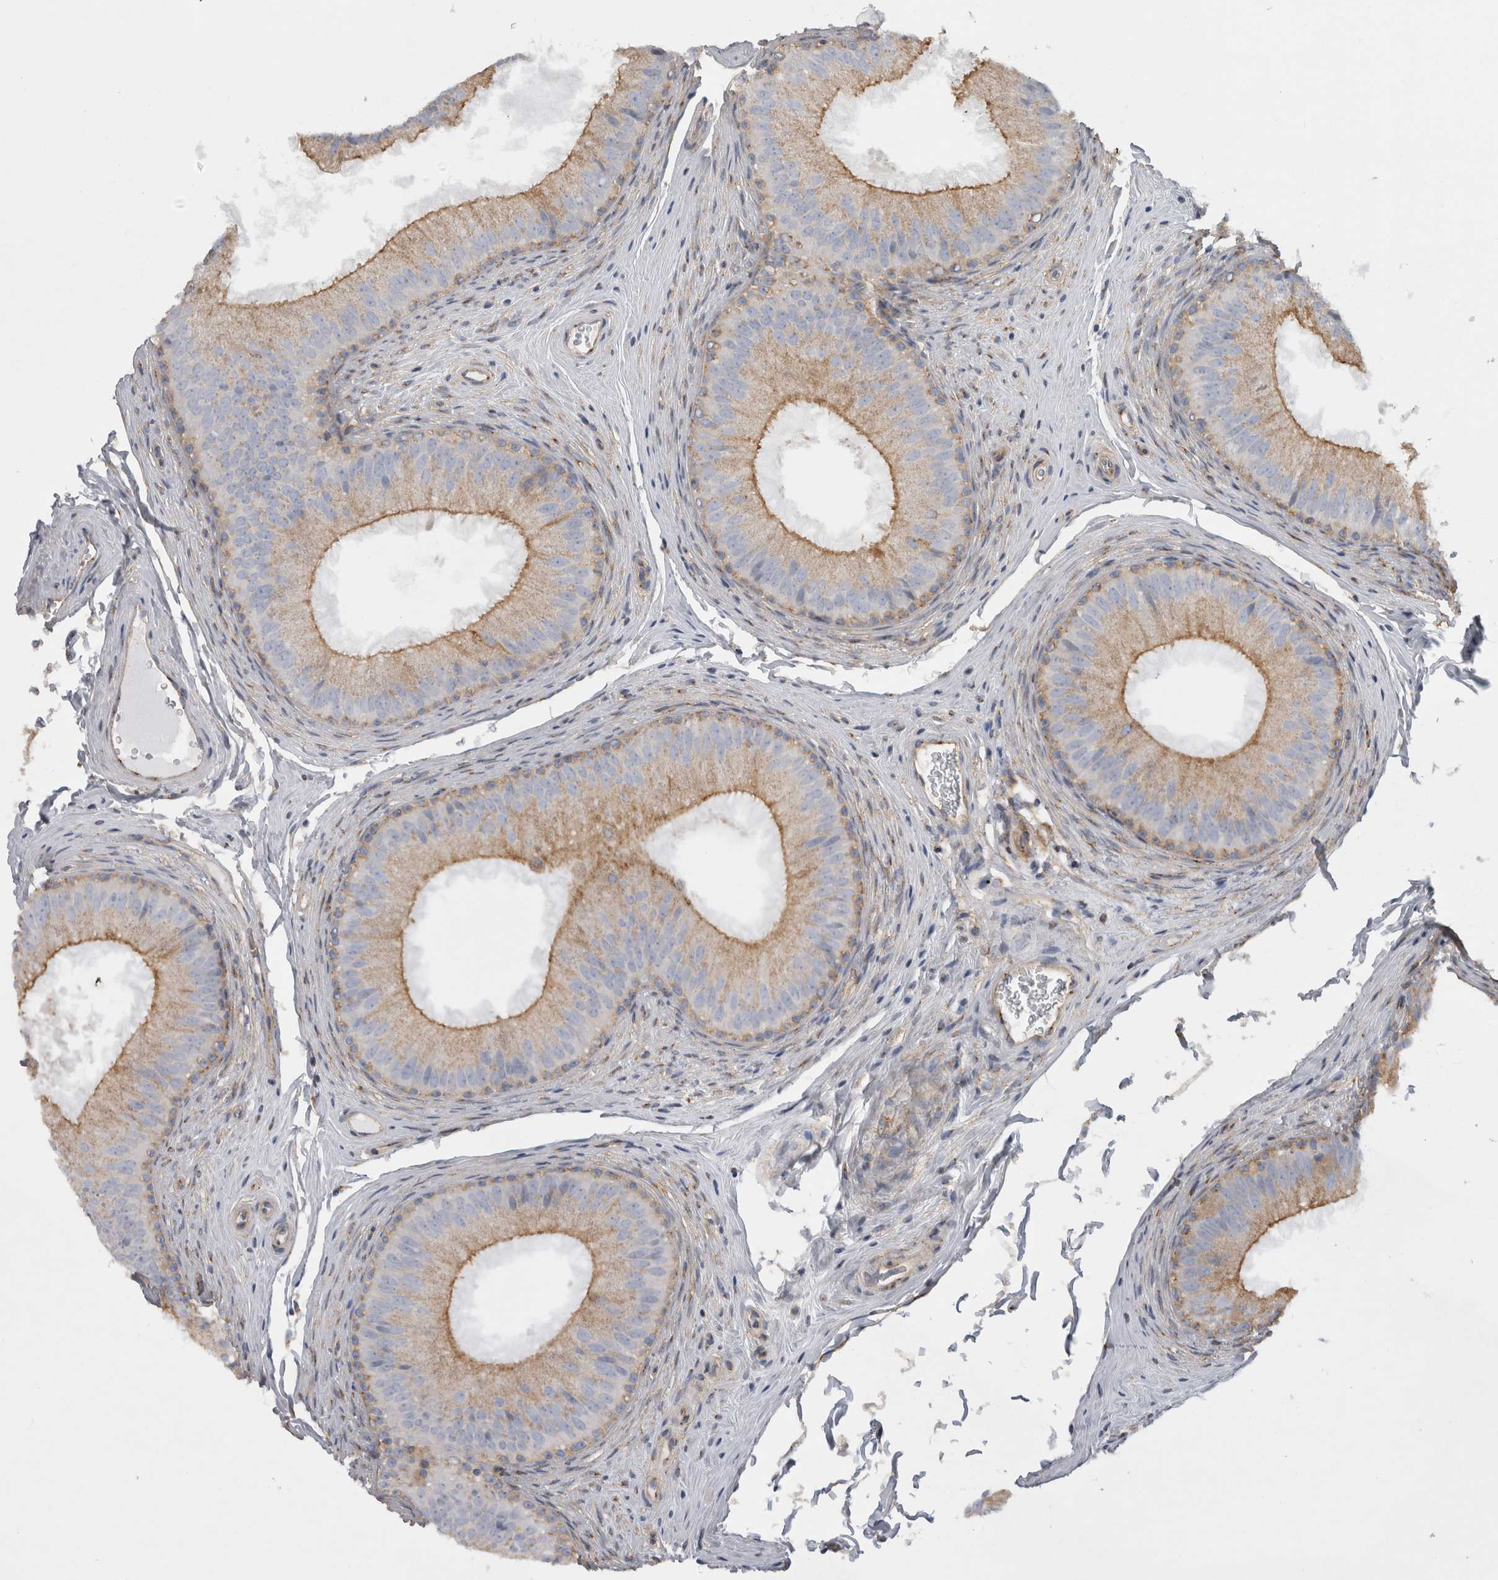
{"staining": {"intensity": "moderate", "quantity": "25%-75%", "location": "cytoplasmic/membranous"}, "tissue": "epididymis", "cell_type": "Glandular cells", "image_type": "normal", "snomed": [{"axis": "morphology", "description": "Normal tissue, NOS"}, {"axis": "topography", "description": "Epididymis"}], "caption": "Moderate cytoplasmic/membranous protein staining is appreciated in approximately 25%-75% of glandular cells in epididymis. The protein of interest is shown in brown color, while the nuclei are stained blue.", "gene": "ATXN3L", "patient": {"sex": "male", "age": 32}}